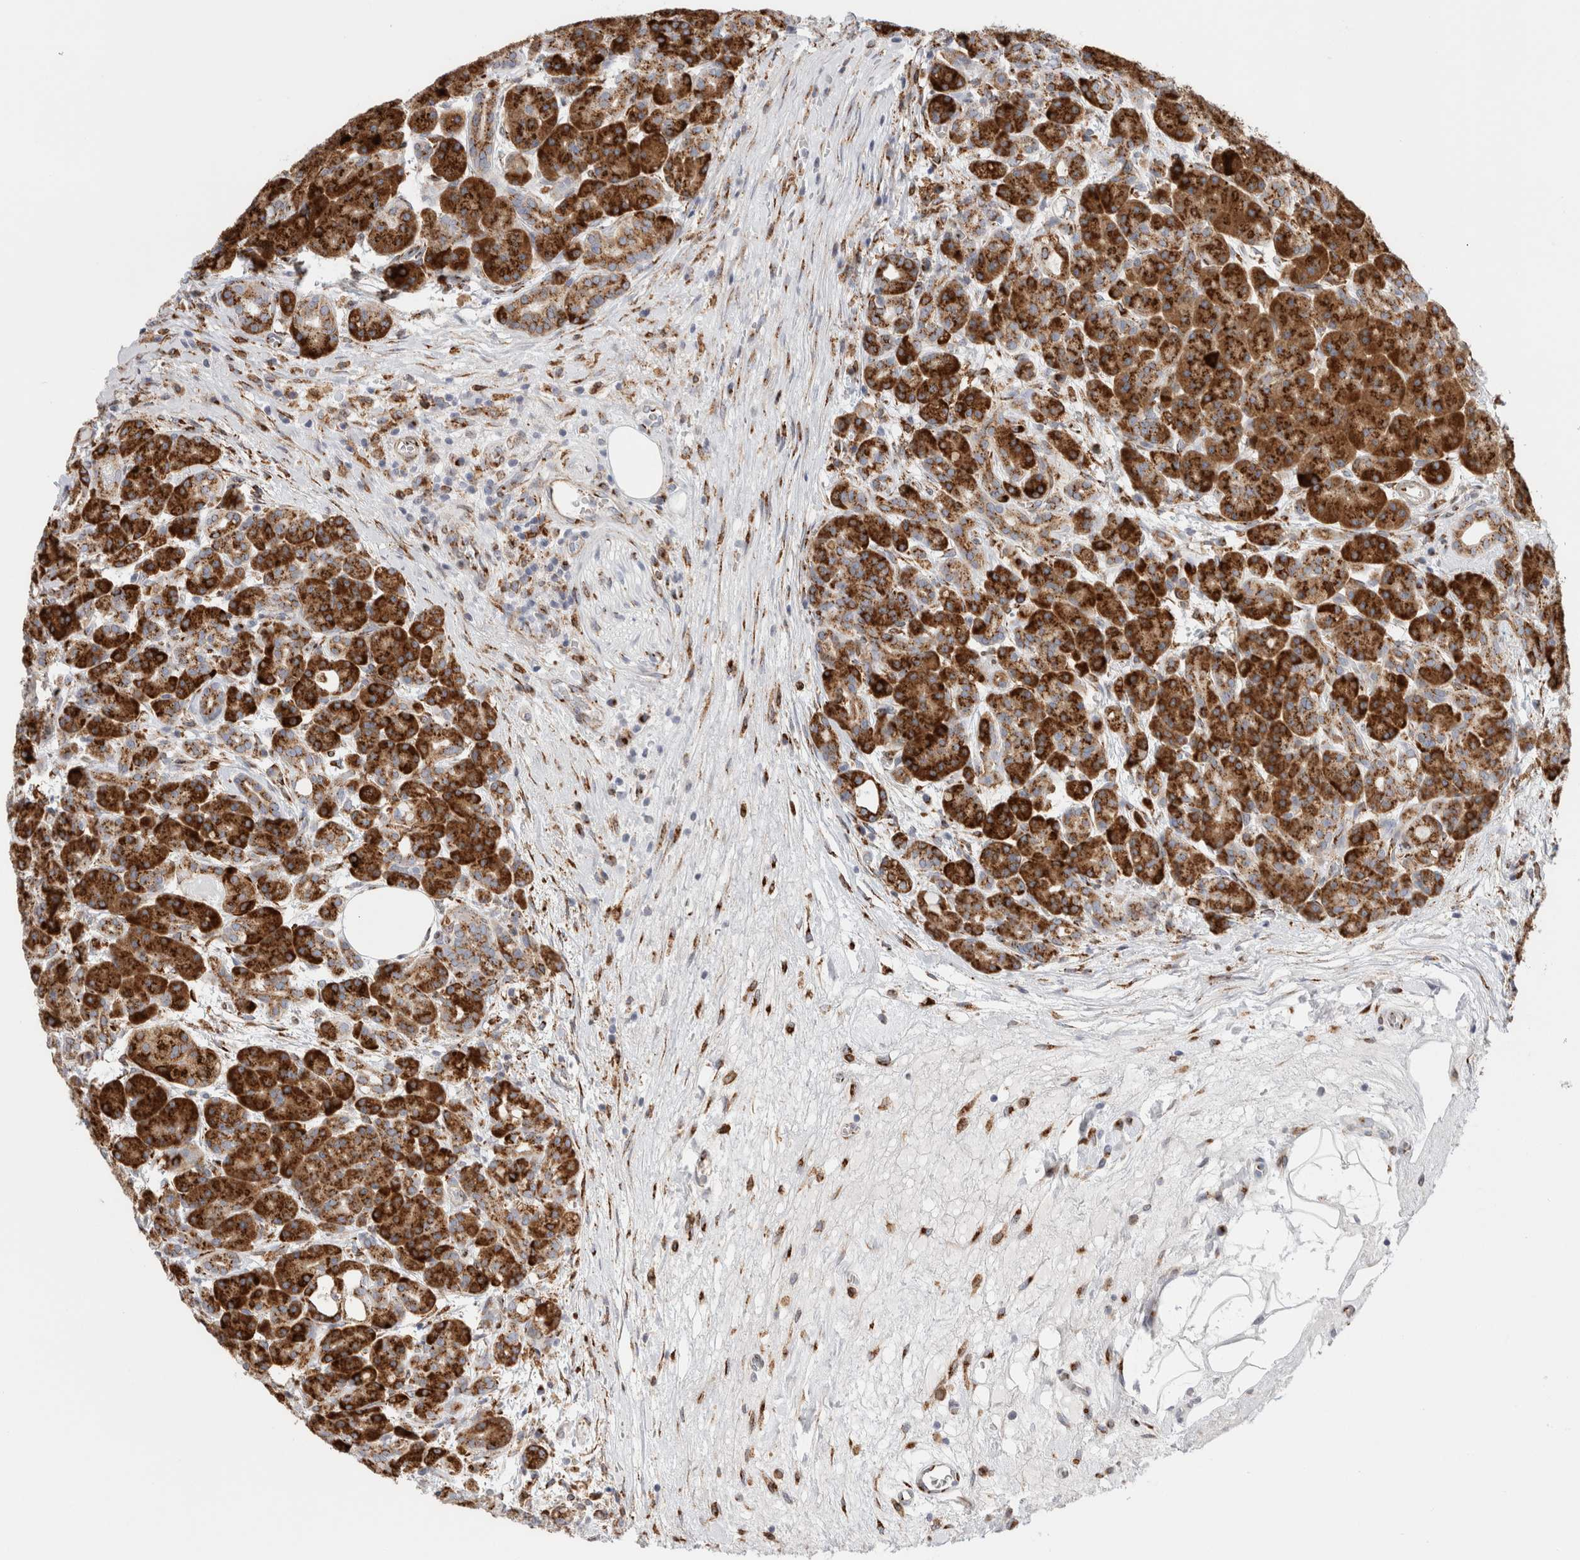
{"staining": {"intensity": "strong", "quantity": ">75%", "location": "cytoplasmic/membranous"}, "tissue": "pancreas", "cell_type": "Exocrine glandular cells", "image_type": "normal", "snomed": [{"axis": "morphology", "description": "Normal tissue, NOS"}, {"axis": "topography", "description": "Pancreas"}], "caption": "Immunohistochemical staining of normal human pancreas displays >75% levels of strong cytoplasmic/membranous protein expression in approximately >75% of exocrine glandular cells.", "gene": "MCFD2", "patient": {"sex": "male", "age": 63}}